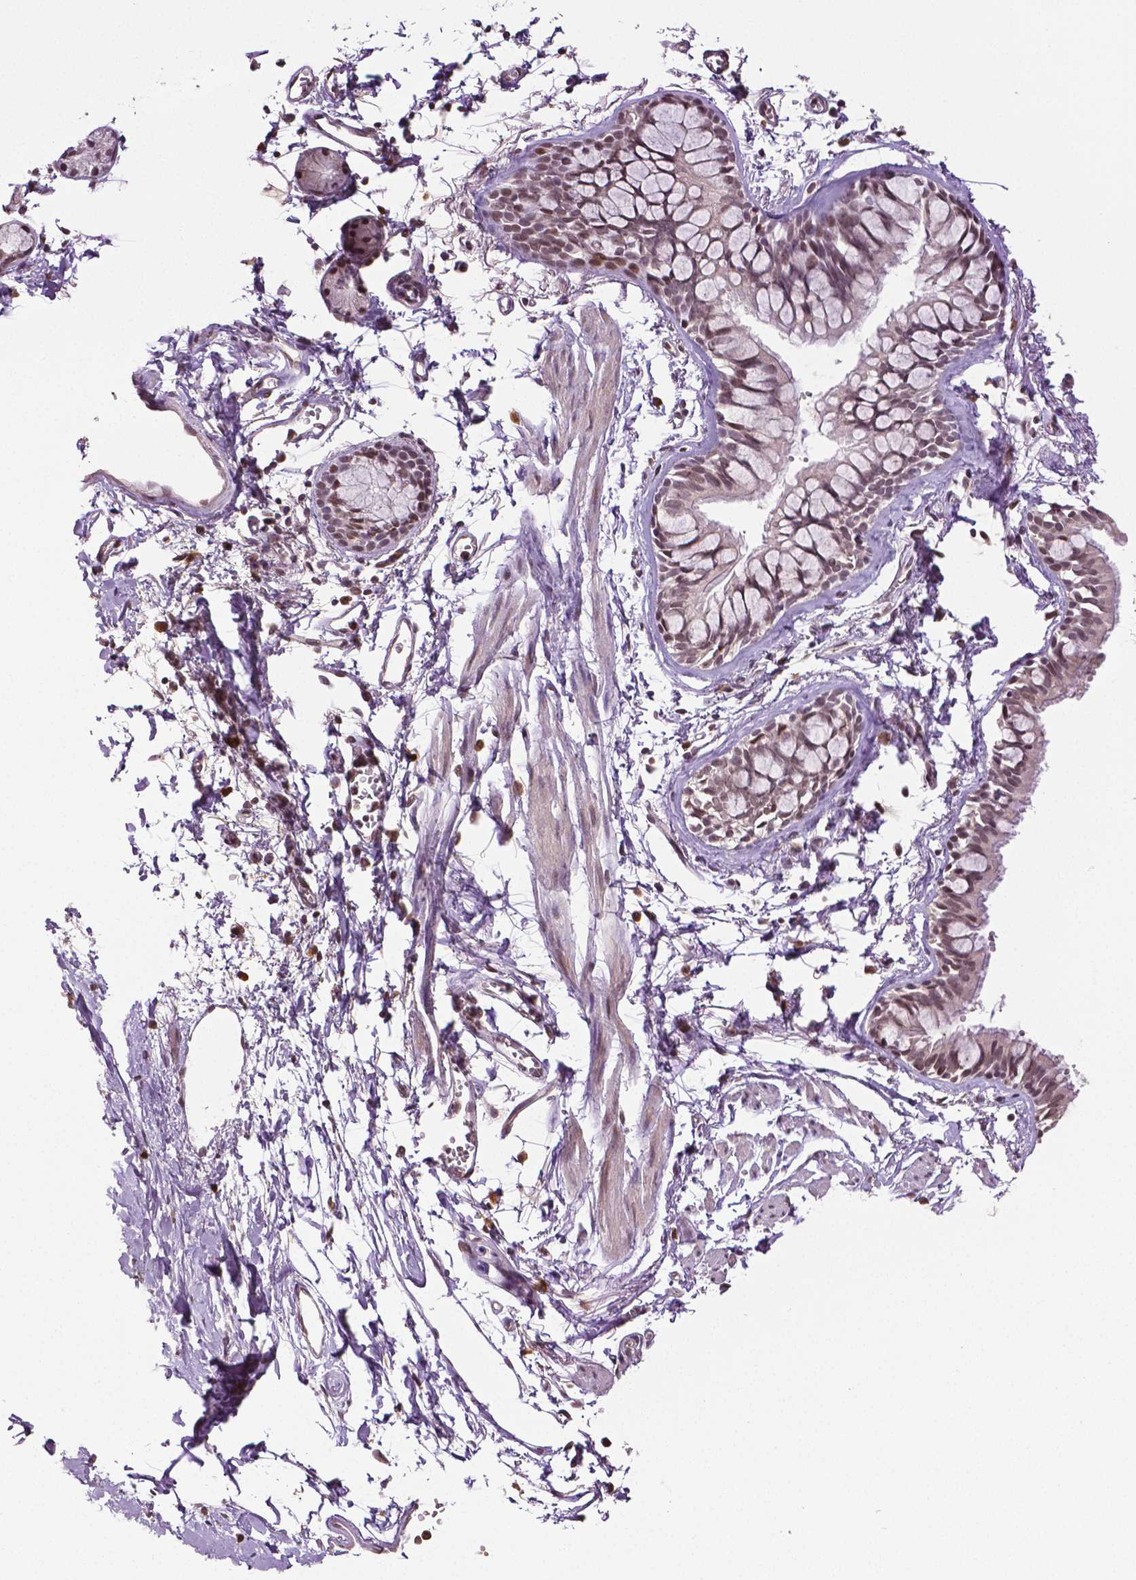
{"staining": {"intensity": "moderate", "quantity": ">75%", "location": "nuclear"}, "tissue": "bronchus", "cell_type": "Respiratory epithelial cells", "image_type": "normal", "snomed": [{"axis": "morphology", "description": "Normal tissue, NOS"}, {"axis": "topography", "description": "Cartilage tissue"}, {"axis": "topography", "description": "Bronchus"}], "caption": "Approximately >75% of respiratory epithelial cells in normal human bronchus exhibit moderate nuclear protein expression as visualized by brown immunohistochemical staining.", "gene": "DLX5", "patient": {"sex": "female", "age": 59}}